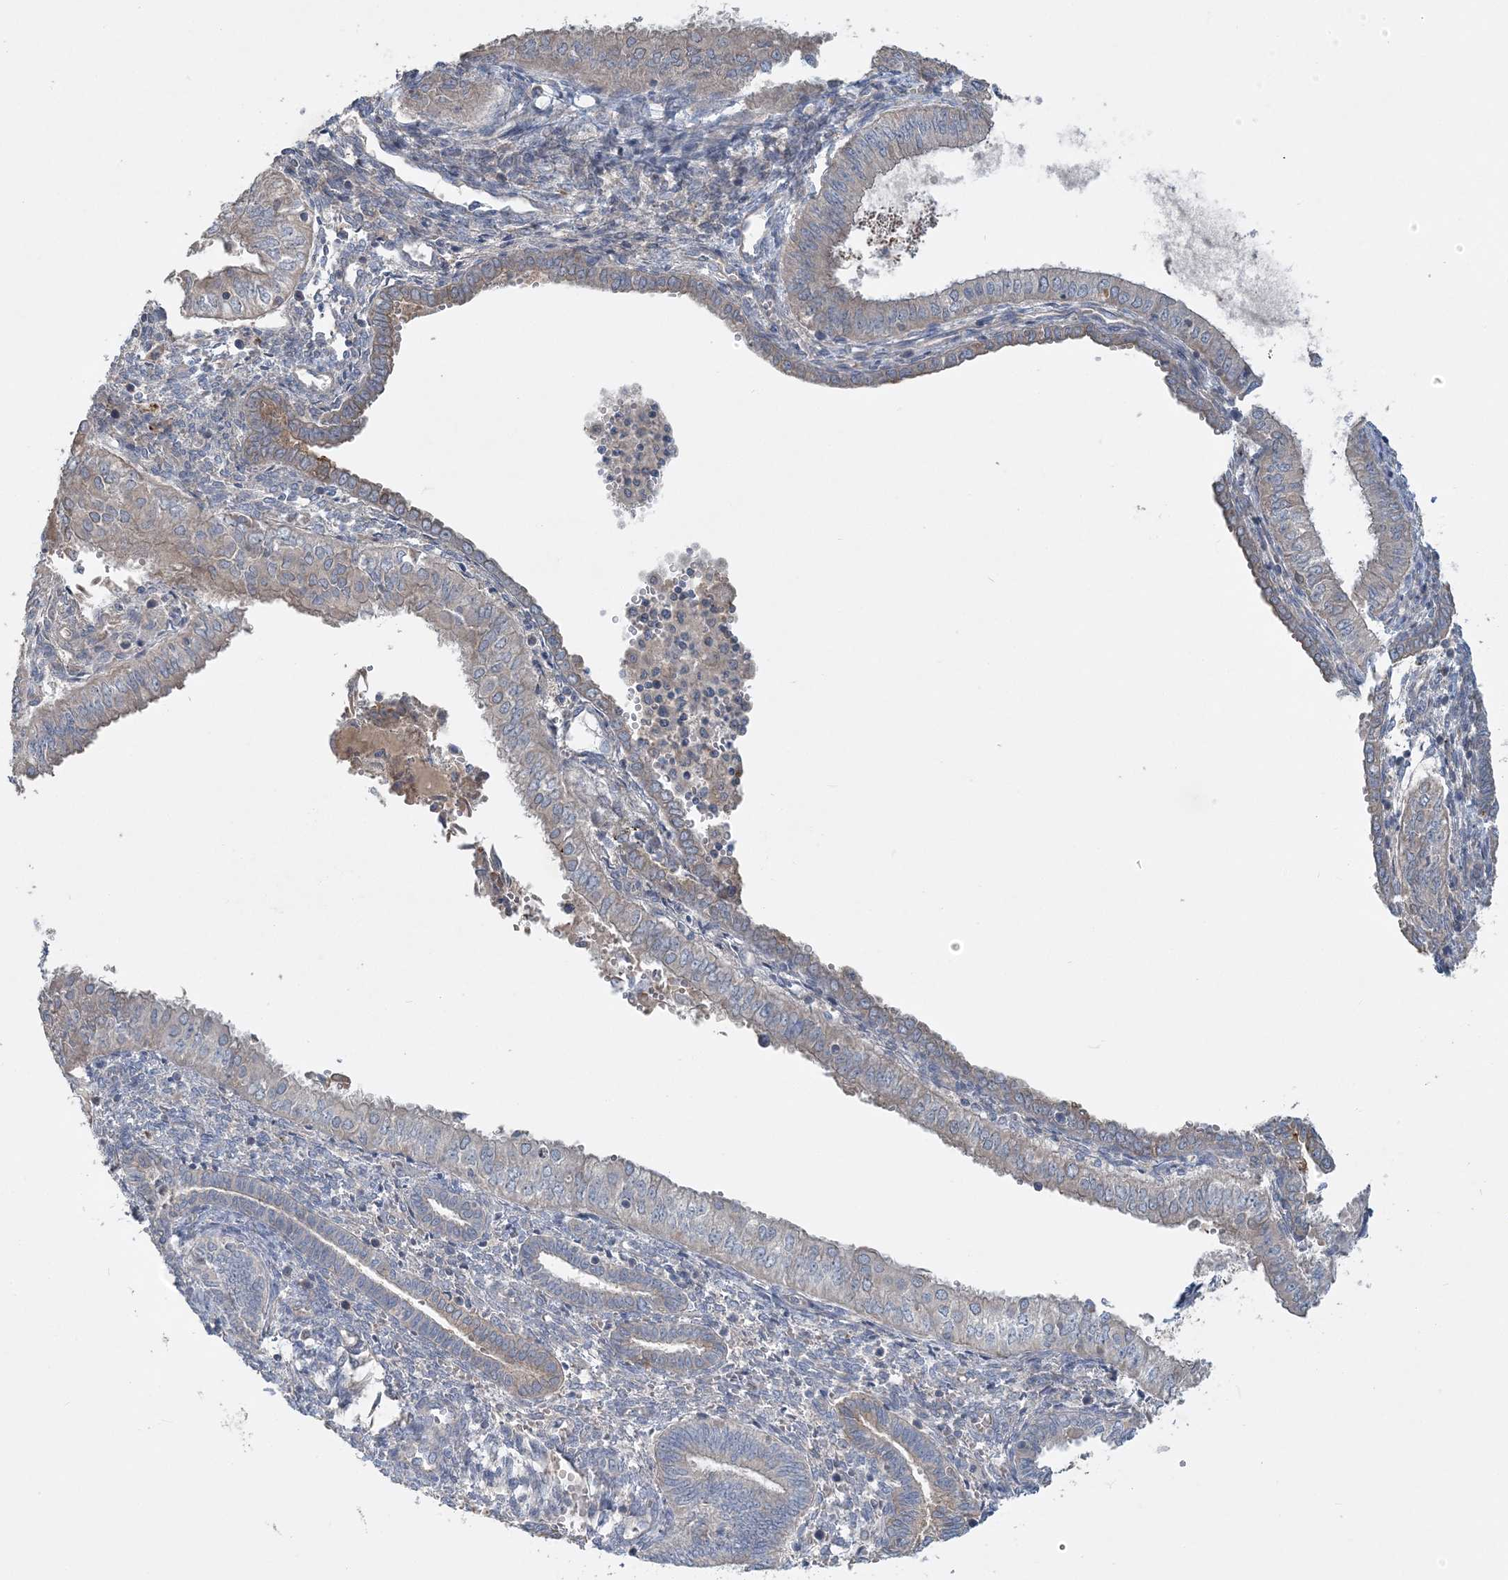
{"staining": {"intensity": "weak", "quantity": "<25%", "location": "cytoplasmic/membranous"}, "tissue": "endometrial cancer", "cell_type": "Tumor cells", "image_type": "cancer", "snomed": [{"axis": "morphology", "description": "Normal tissue, NOS"}, {"axis": "morphology", "description": "Adenocarcinoma, NOS"}, {"axis": "topography", "description": "Endometrium"}], "caption": "Immunohistochemistry photomicrograph of neoplastic tissue: adenocarcinoma (endometrial) stained with DAB (3,3'-diaminobenzidine) exhibits no significant protein positivity in tumor cells.", "gene": "SLC4A10", "patient": {"sex": "female", "age": 53}}